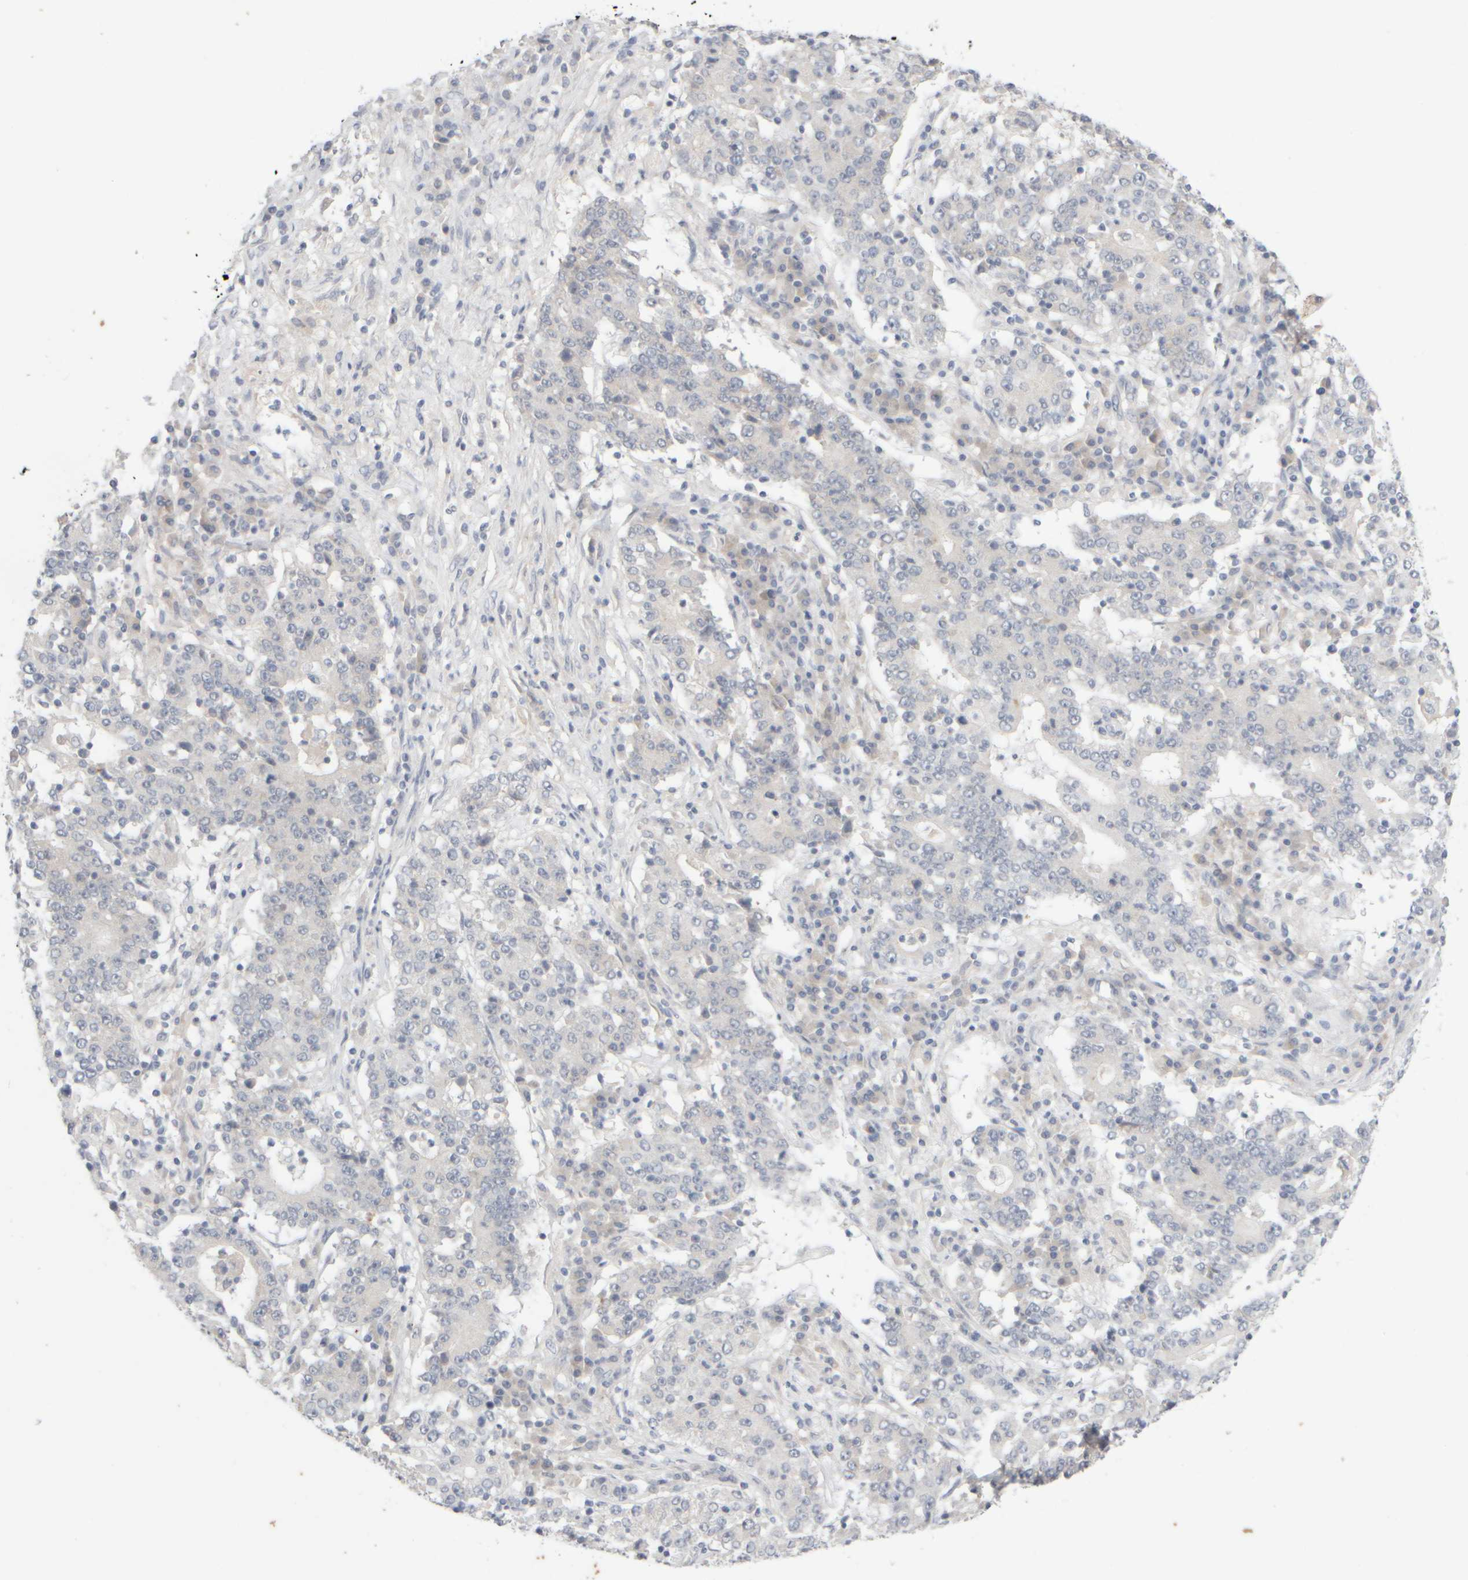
{"staining": {"intensity": "negative", "quantity": "none", "location": "none"}, "tissue": "stomach cancer", "cell_type": "Tumor cells", "image_type": "cancer", "snomed": [{"axis": "morphology", "description": "Adenocarcinoma, NOS"}, {"axis": "topography", "description": "Stomach"}], "caption": "Immunohistochemical staining of stomach adenocarcinoma shows no significant positivity in tumor cells. (DAB immunohistochemistry visualized using brightfield microscopy, high magnification).", "gene": "GOPC", "patient": {"sex": "male", "age": 59}}